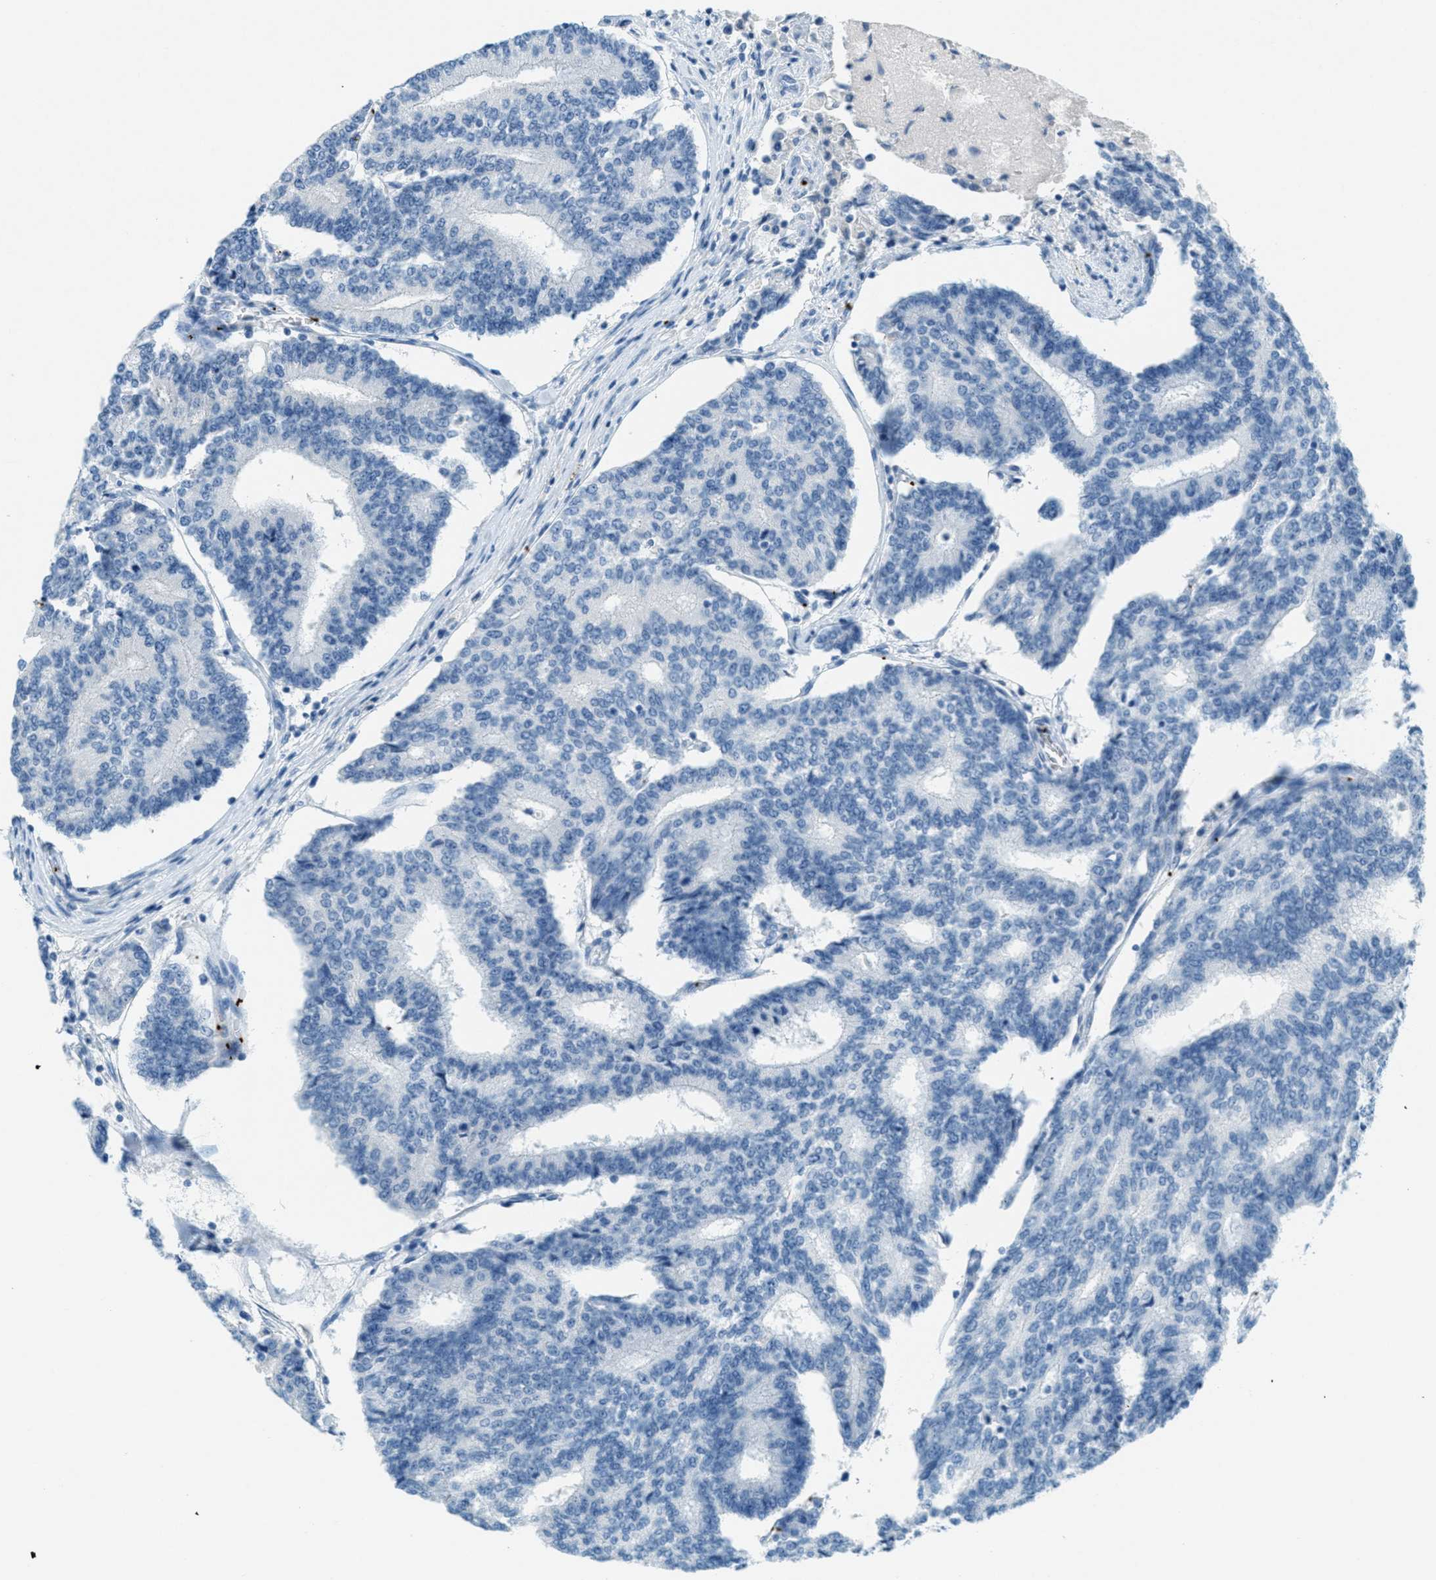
{"staining": {"intensity": "negative", "quantity": "none", "location": "none"}, "tissue": "prostate cancer", "cell_type": "Tumor cells", "image_type": "cancer", "snomed": [{"axis": "morphology", "description": "Normal tissue, NOS"}, {"axis": "morphology", "description": "Adenocarcinoma, High grade"}, {"axis": "topography", "description": "Prostate"}, {"axis": "topography", "description": "Seminal veicle"}], "caption": "A photomicrograph of human prostate cancer (adenocarcinoma (high-grade)) is negative for staining in tumor cells.", "gene": "PPBP", "patient": {"sex": "male", "age": 55}}